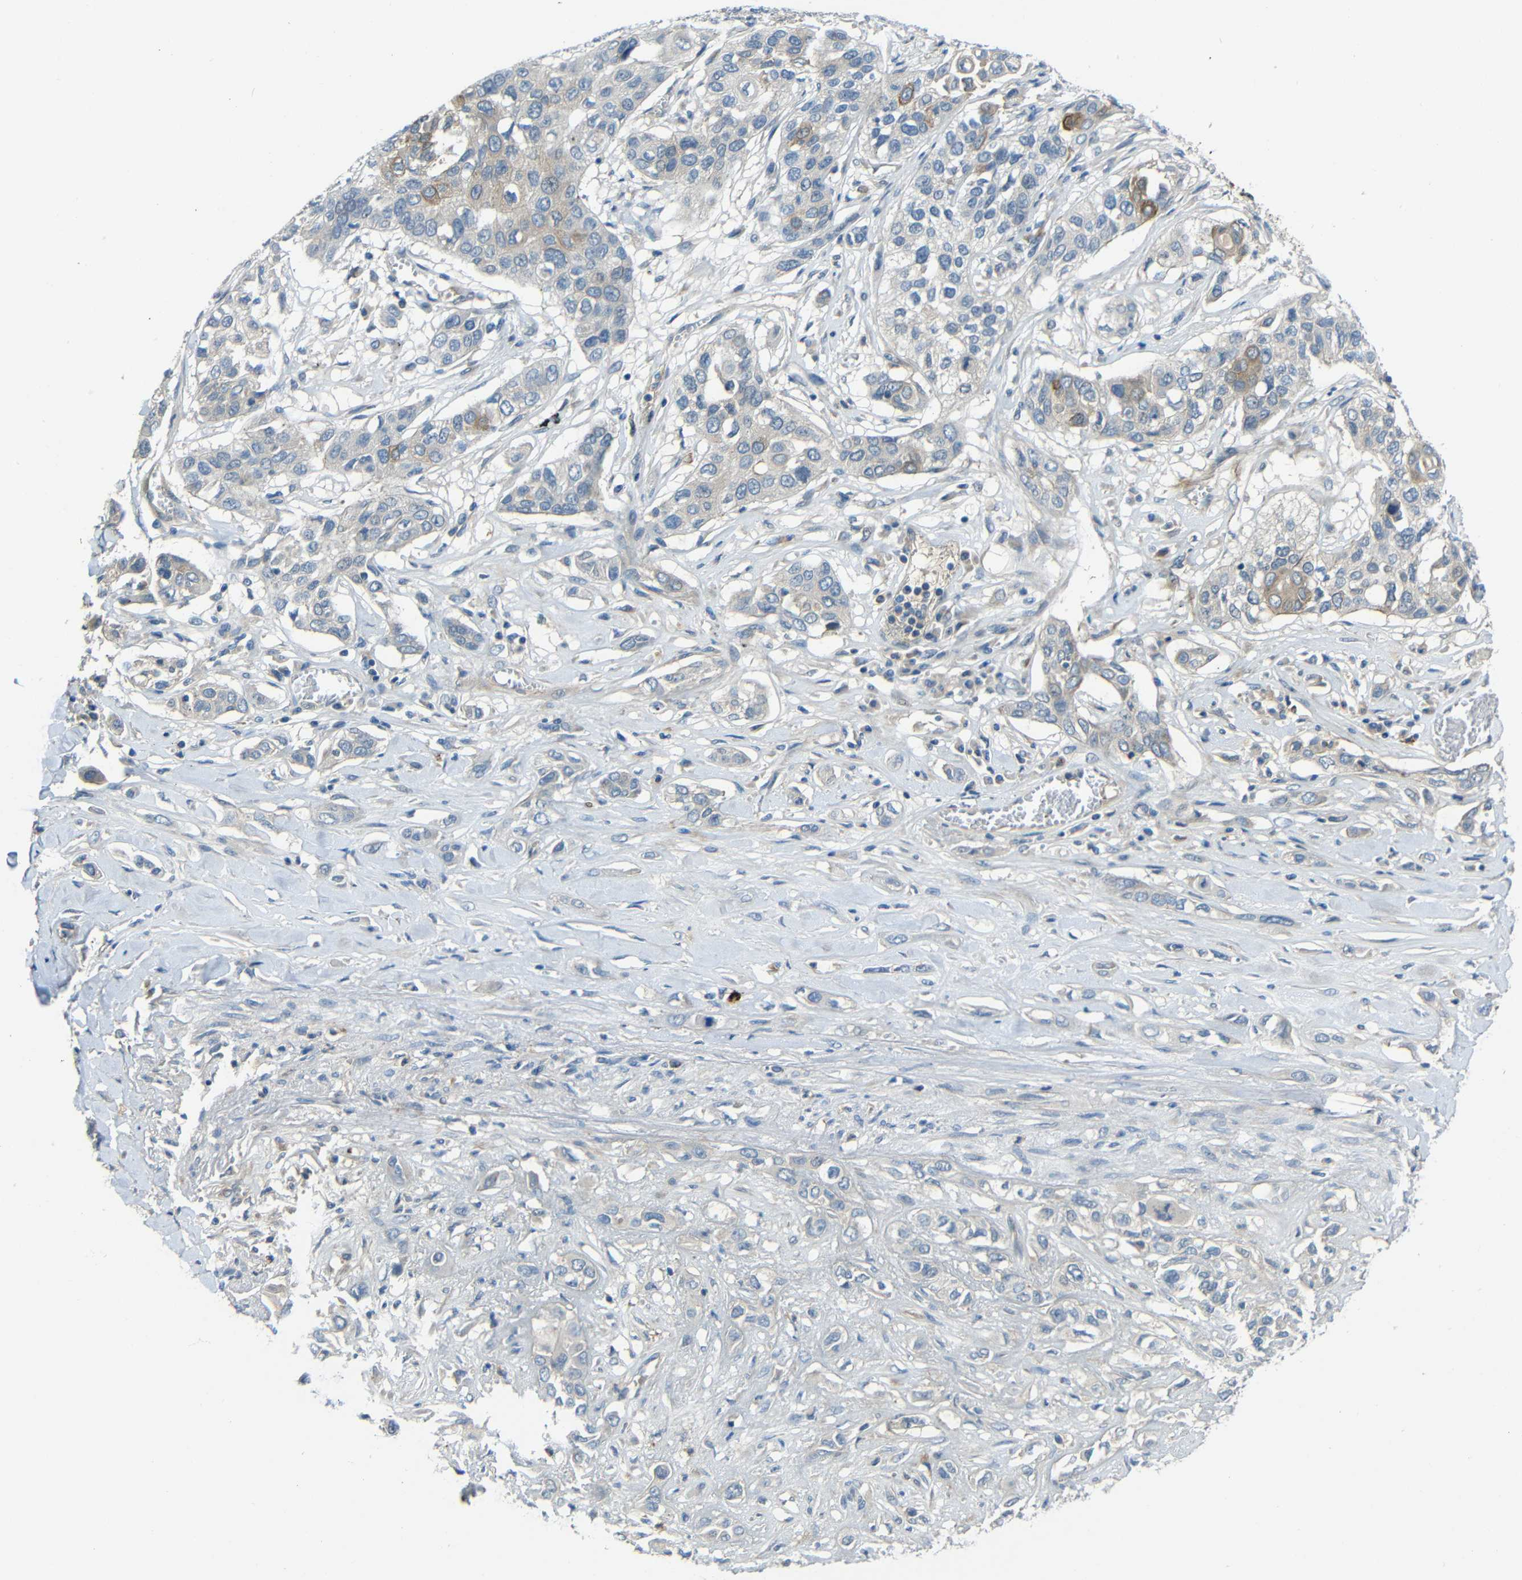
{"staining": {"intensity": "weak", "quantity": "<25%", "location": "cytoplasmic/membranous"}, "tissue": "lung cancer", "cell_type": "Tumor cells", "image_type": "cancer", "snomed": [{"axis": "morphology", "description": "Squamous cell carcinoma, NOS"}, {"axis": "topography", "description": "Lung"}], "caption": "An image of lung cancer stained for a protein displays no brown staining in tumor cells.", "gene": "DCLK1", "patient": {"sex": "male", "age": 71}}